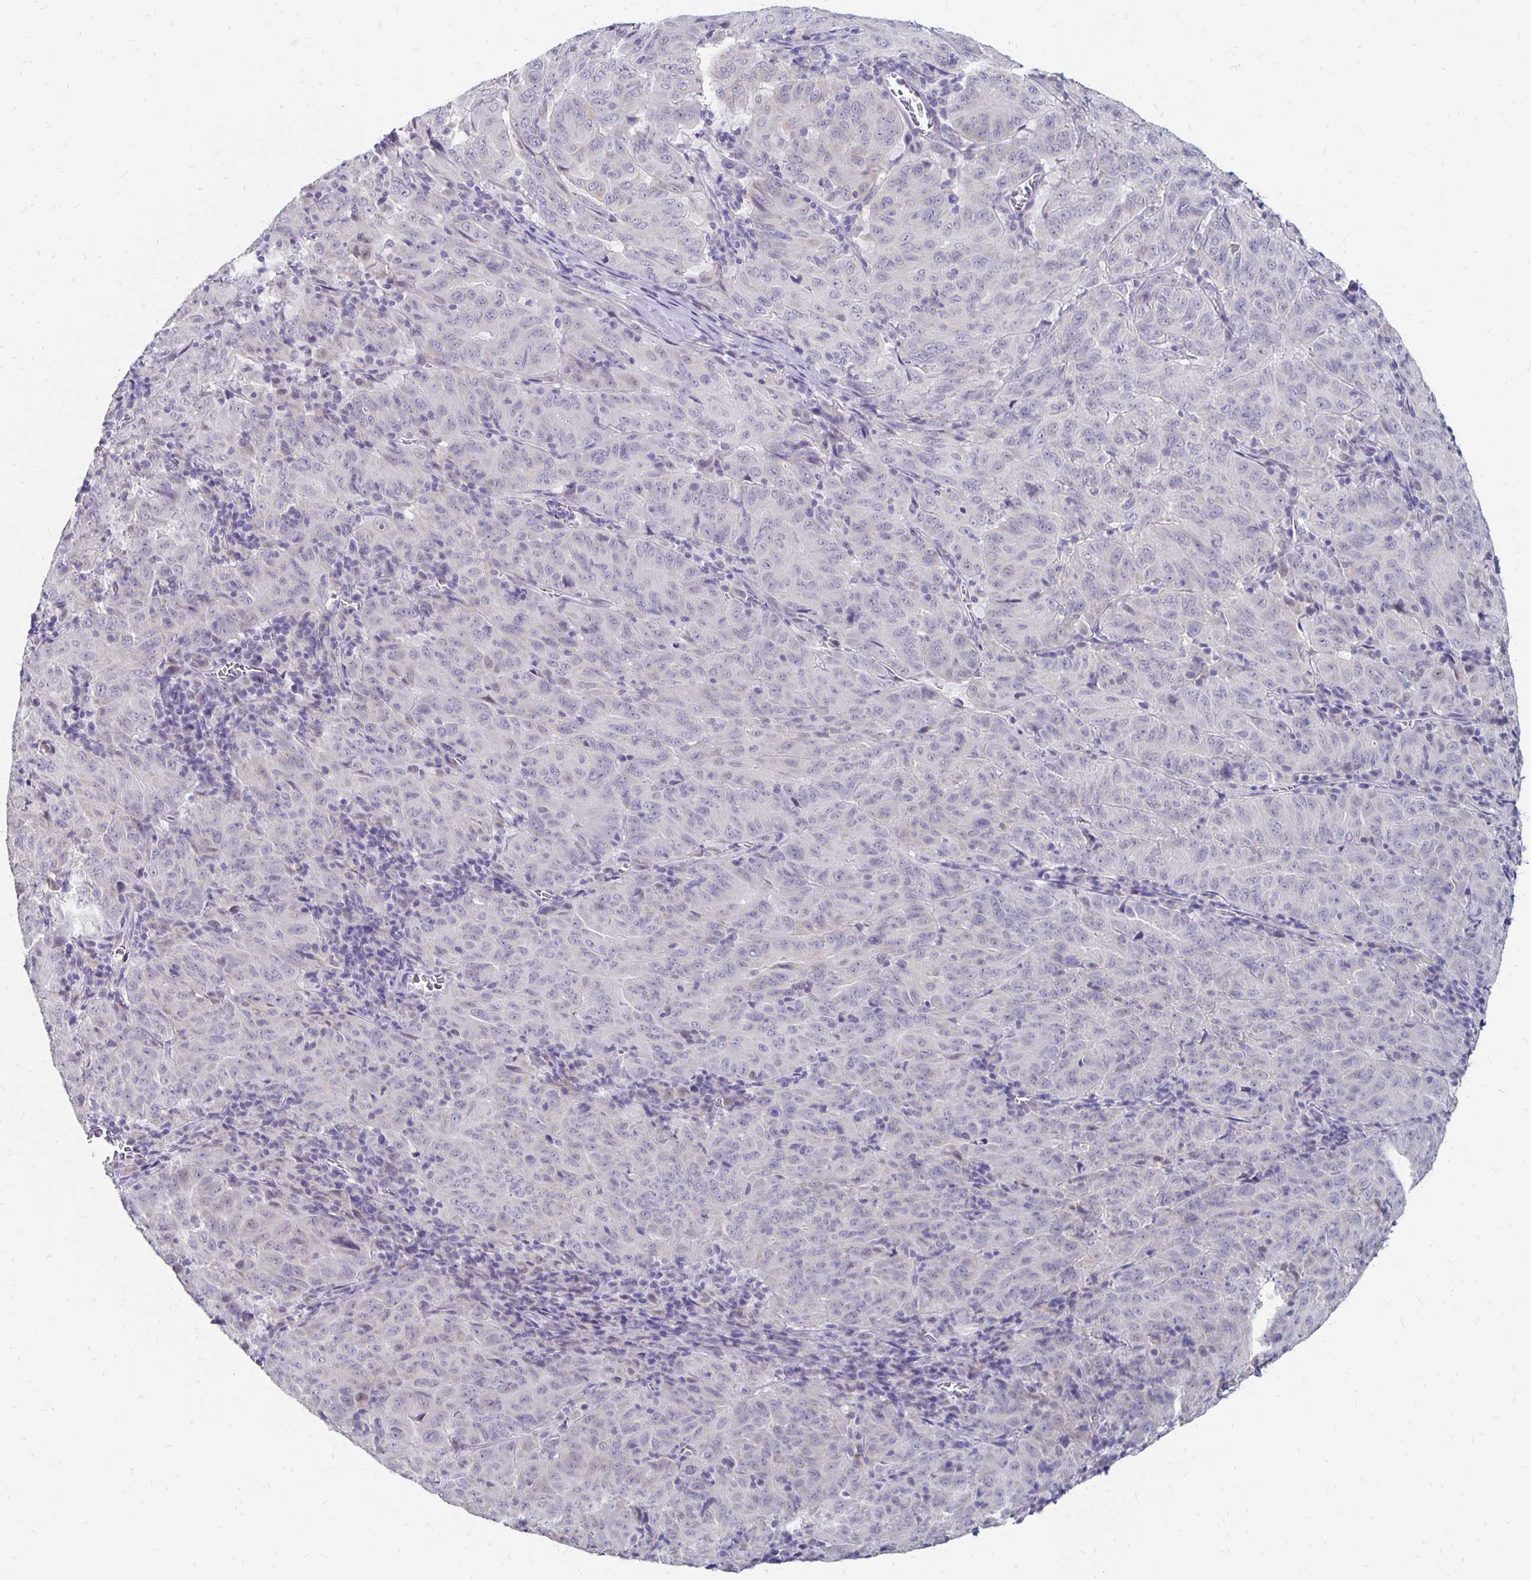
{"staining": {"intensity": "negative", "quantity": "none", "location": "none"}, "tissue": "pancreatic cancer", "cell_type": "Tumor cells", "image_type": "cancer", "snomed": [{"axis": "morphology", "description": "Adenocarcinoma, NOS"}, {"axis": "topography", "description": "Pancreas"}], "caption": "Photomicrograph shows no protein expression in tumor cells of pancreatic cancer (adenocarcinoma) tissue.", "gene": "ATOSB", "patient": {"sex": "male", "age": 63}}